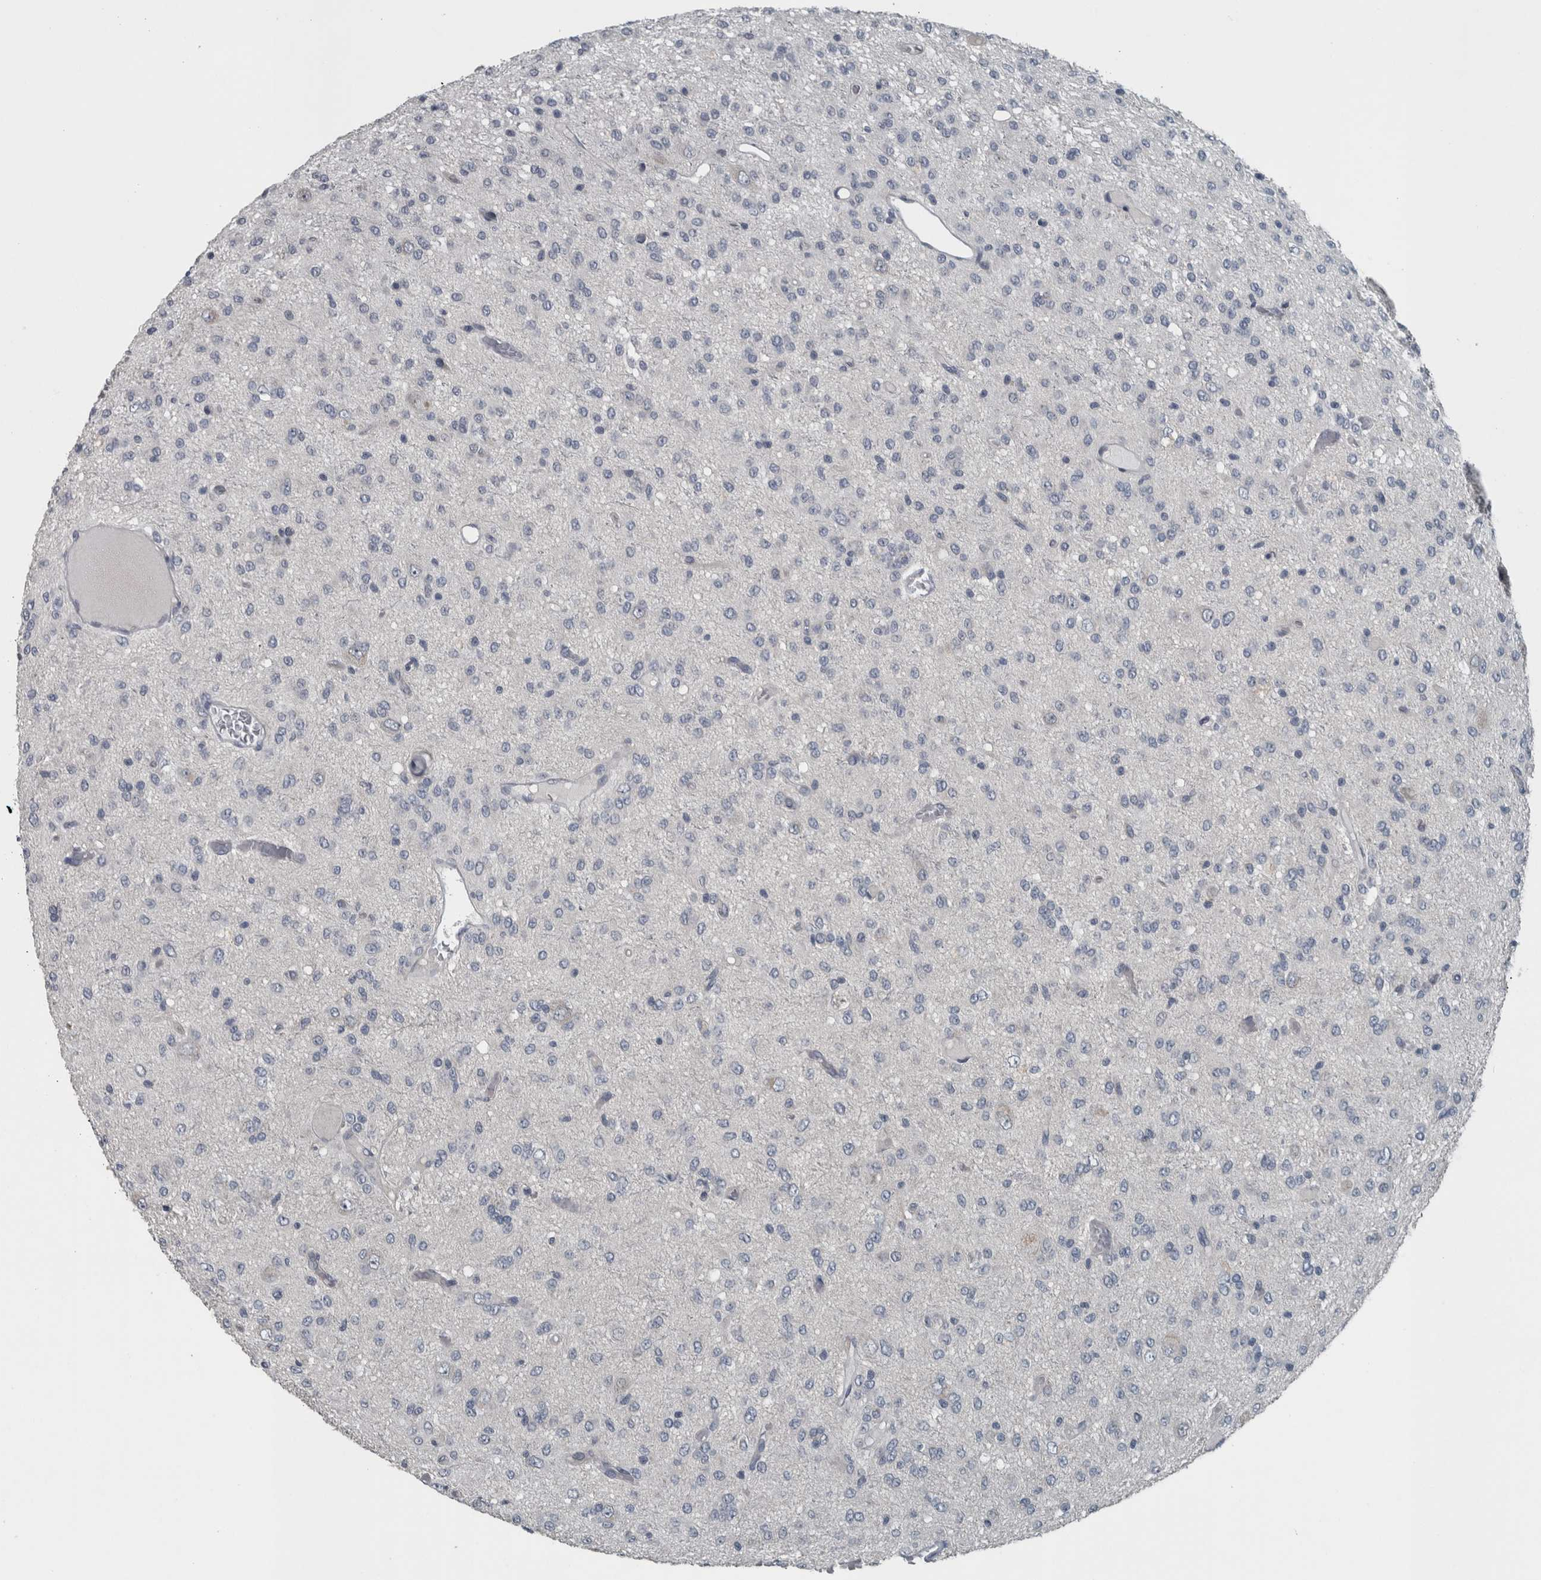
{"staining": {"intensity": "negative", "quantity": "none", "location": "none"}, "tissue": "glioma", "cell_type": "Tumor cells", "image_type": "cancer", "snomed": [{"axis": "morphology", "description": "Glioma, malignant, High grade"}, {"axis": "topography", "description": "Brain"}], "caption": "This is a photomicrograph of IHC staining of high-grade glioma (malignant), which shows no expression in tumor cells. (Brightfield microscopy of DAB immunohistochemistry at high magnification).", "gene": "KRT20", "patient": {"sex": "female", "age": 59}}